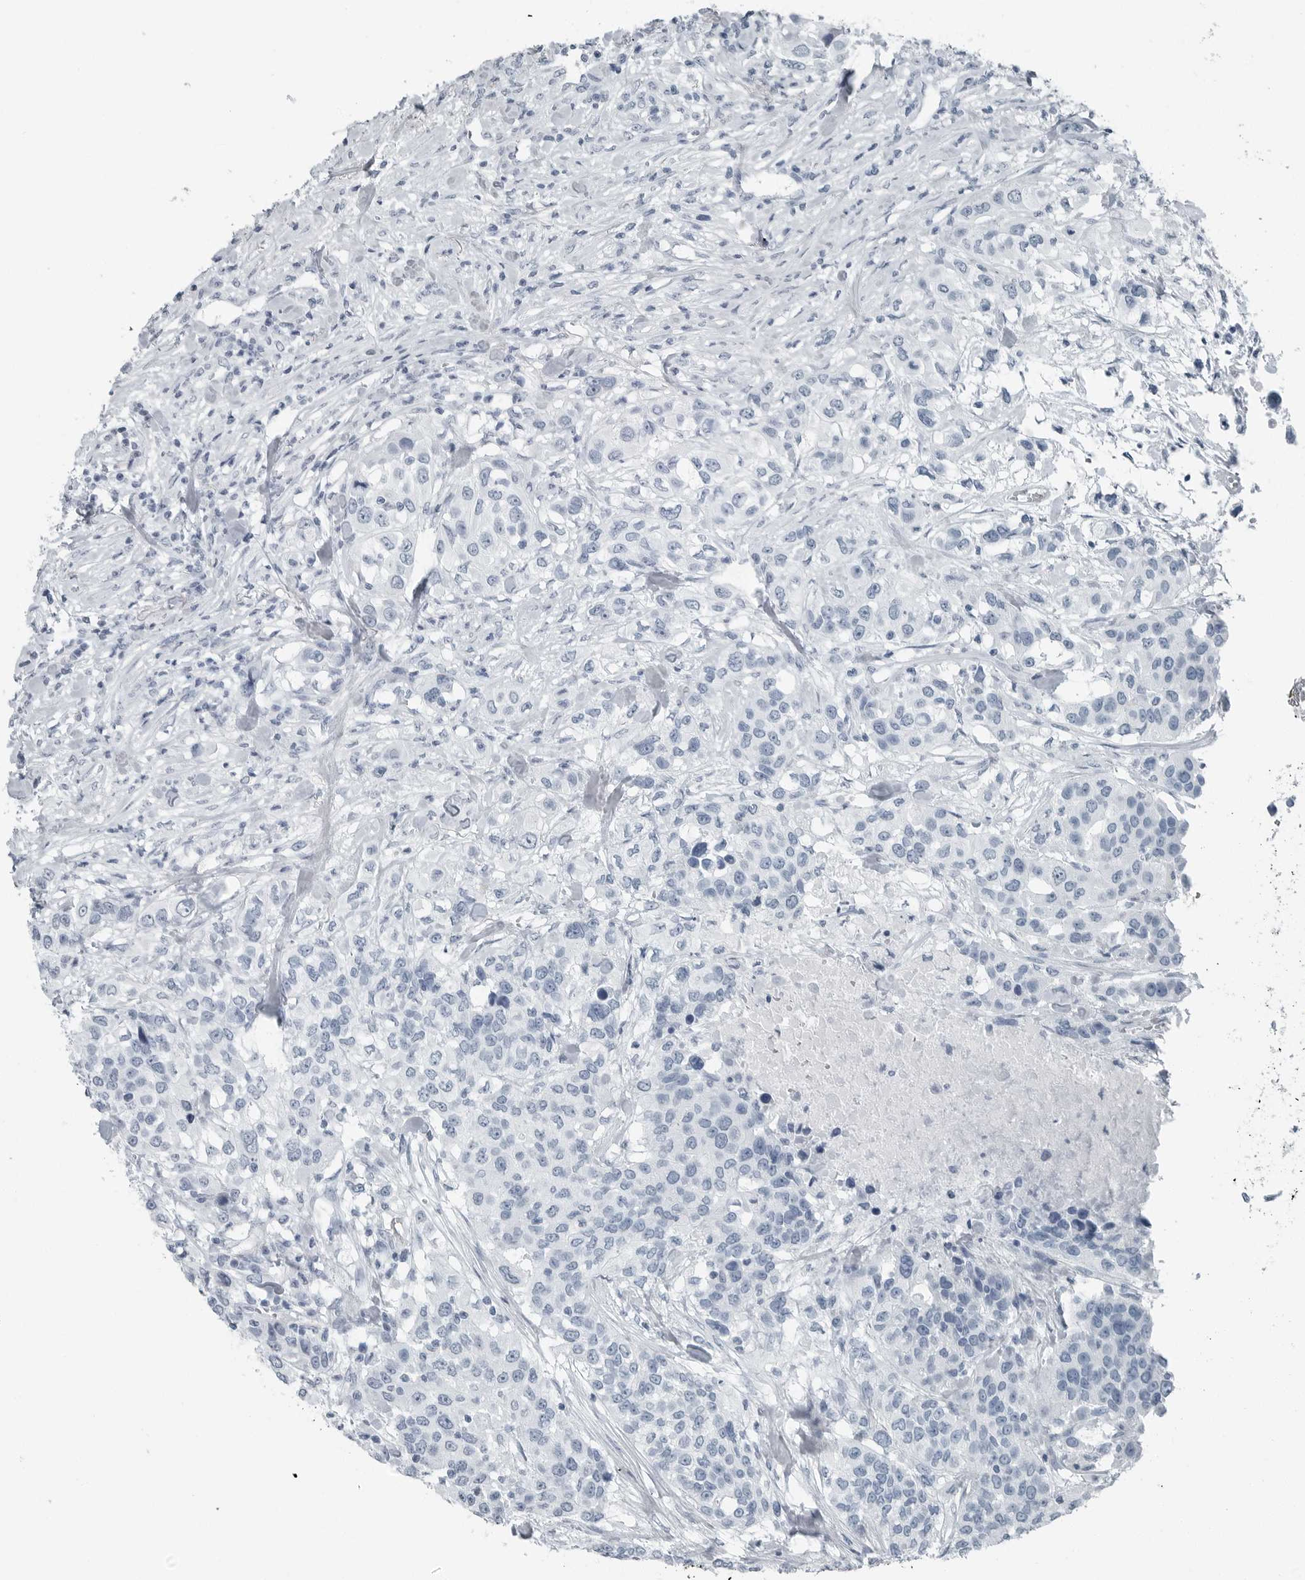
{"staining": {"intensity": "negative", "quantity": "none", "location": "none"}, "tissue": "urothelial cancer", "cell_type": "Tumor cells", "image_type": "cancer", "snomed": [{"axis": "morphology", "description": "Urothelial carcinoma, High grade"}, {"axis": "topography", "description": "Urinary bladder"}], "caption": "The image exhibits no staining of tumor cells in urothelial cancer.", "gene": "FABP6", "patient": {"sex": "female", "age": 80}}